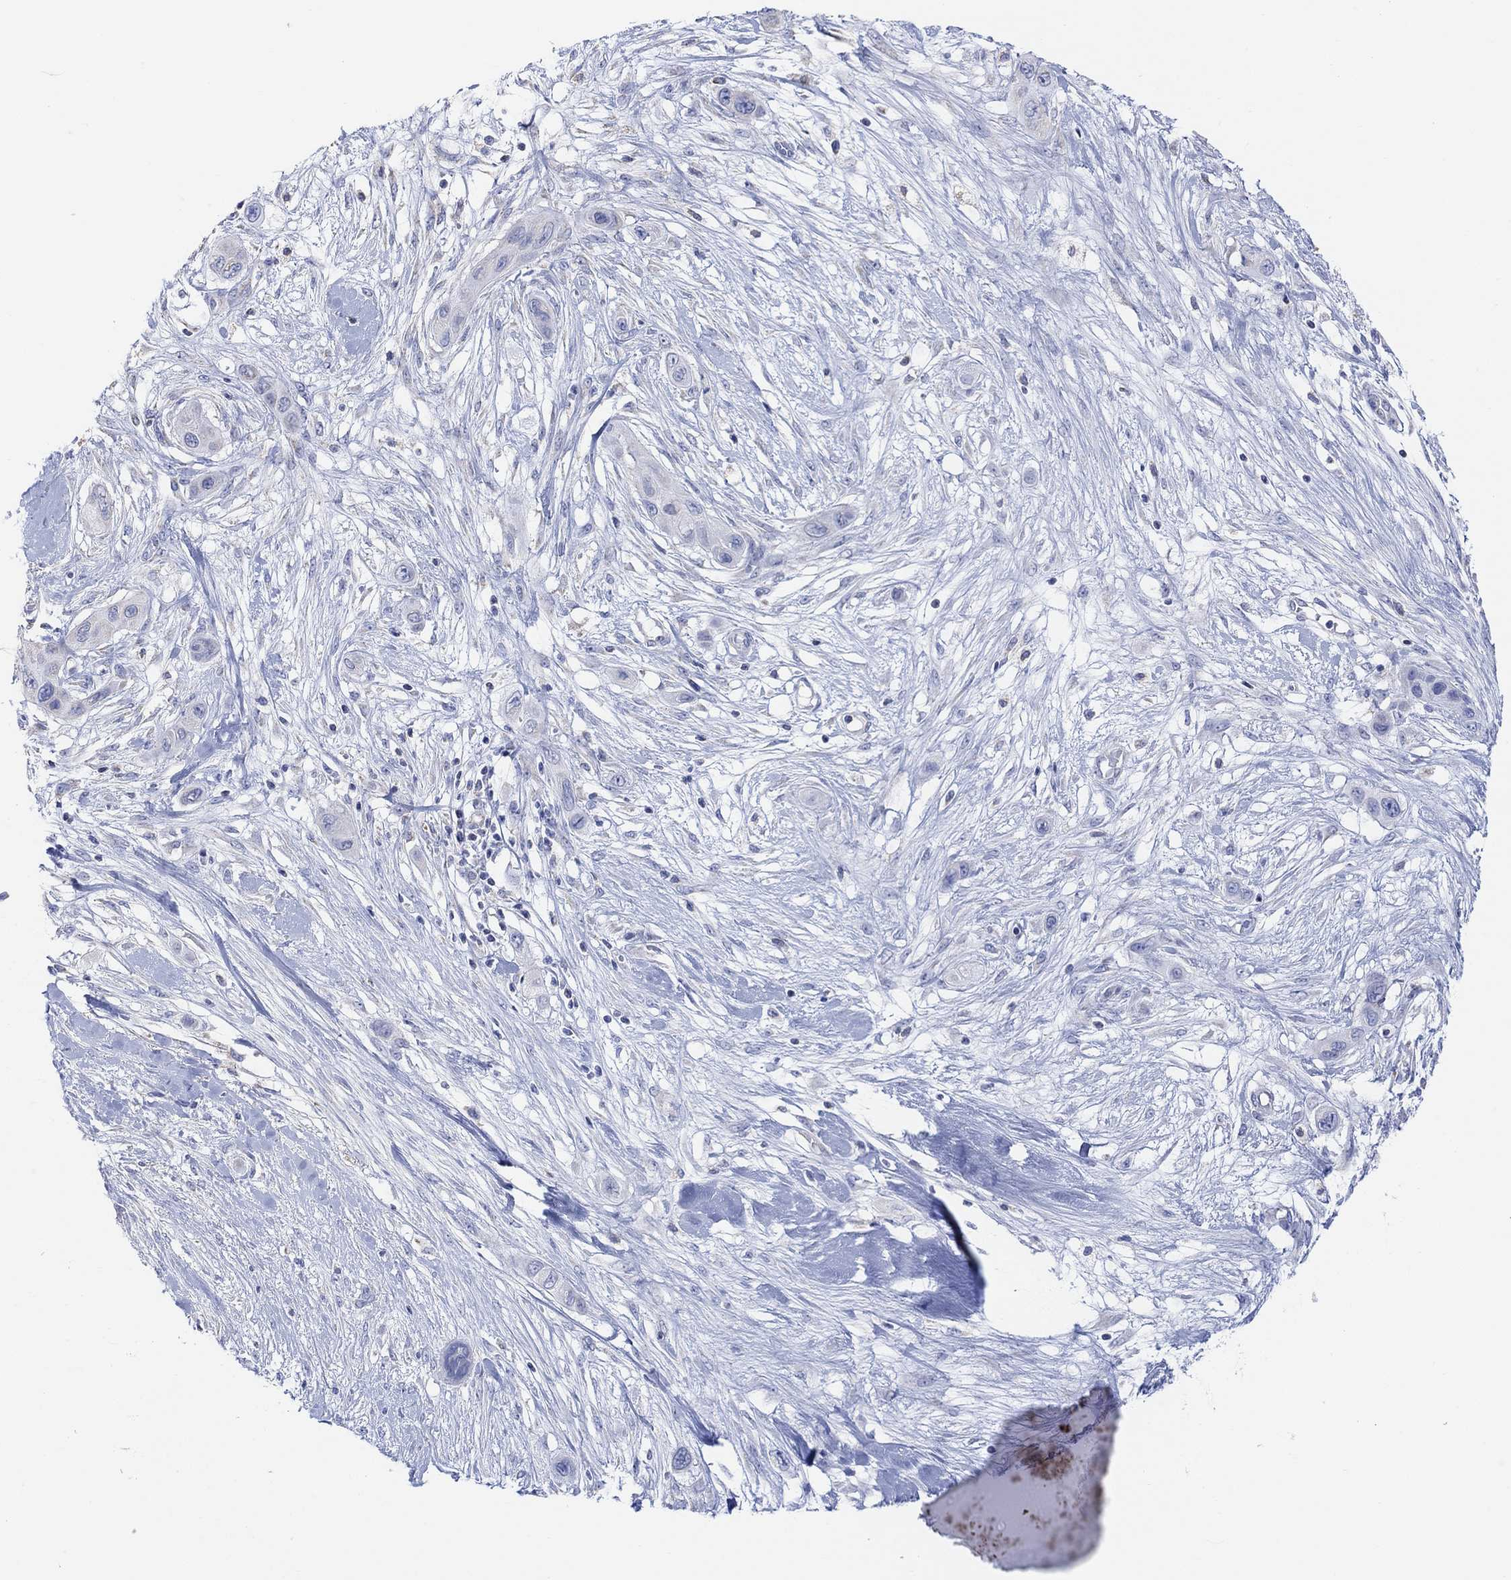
{"staining": {"intensity": "negative", "quantity": "none", "location": "none"}, "tissue": "skin cancer", "cell_type": "Tumor cells", "image_type": "cancer", "snomed": [{"axis": "morphology", "description": "Squamous cell carcinoma, NOS"}, {"axis": "topography", "description": "Skin"}], "caption": "Immunohistochemistry image of neoplastic tissue: skin squamous cell carcinoma stained with DAB (3,3'-diaminobenzidine) shows no significant protein staining in tumor cells.", "gene": "SYT12", "patient": {"sex": "male", "age": 79}}